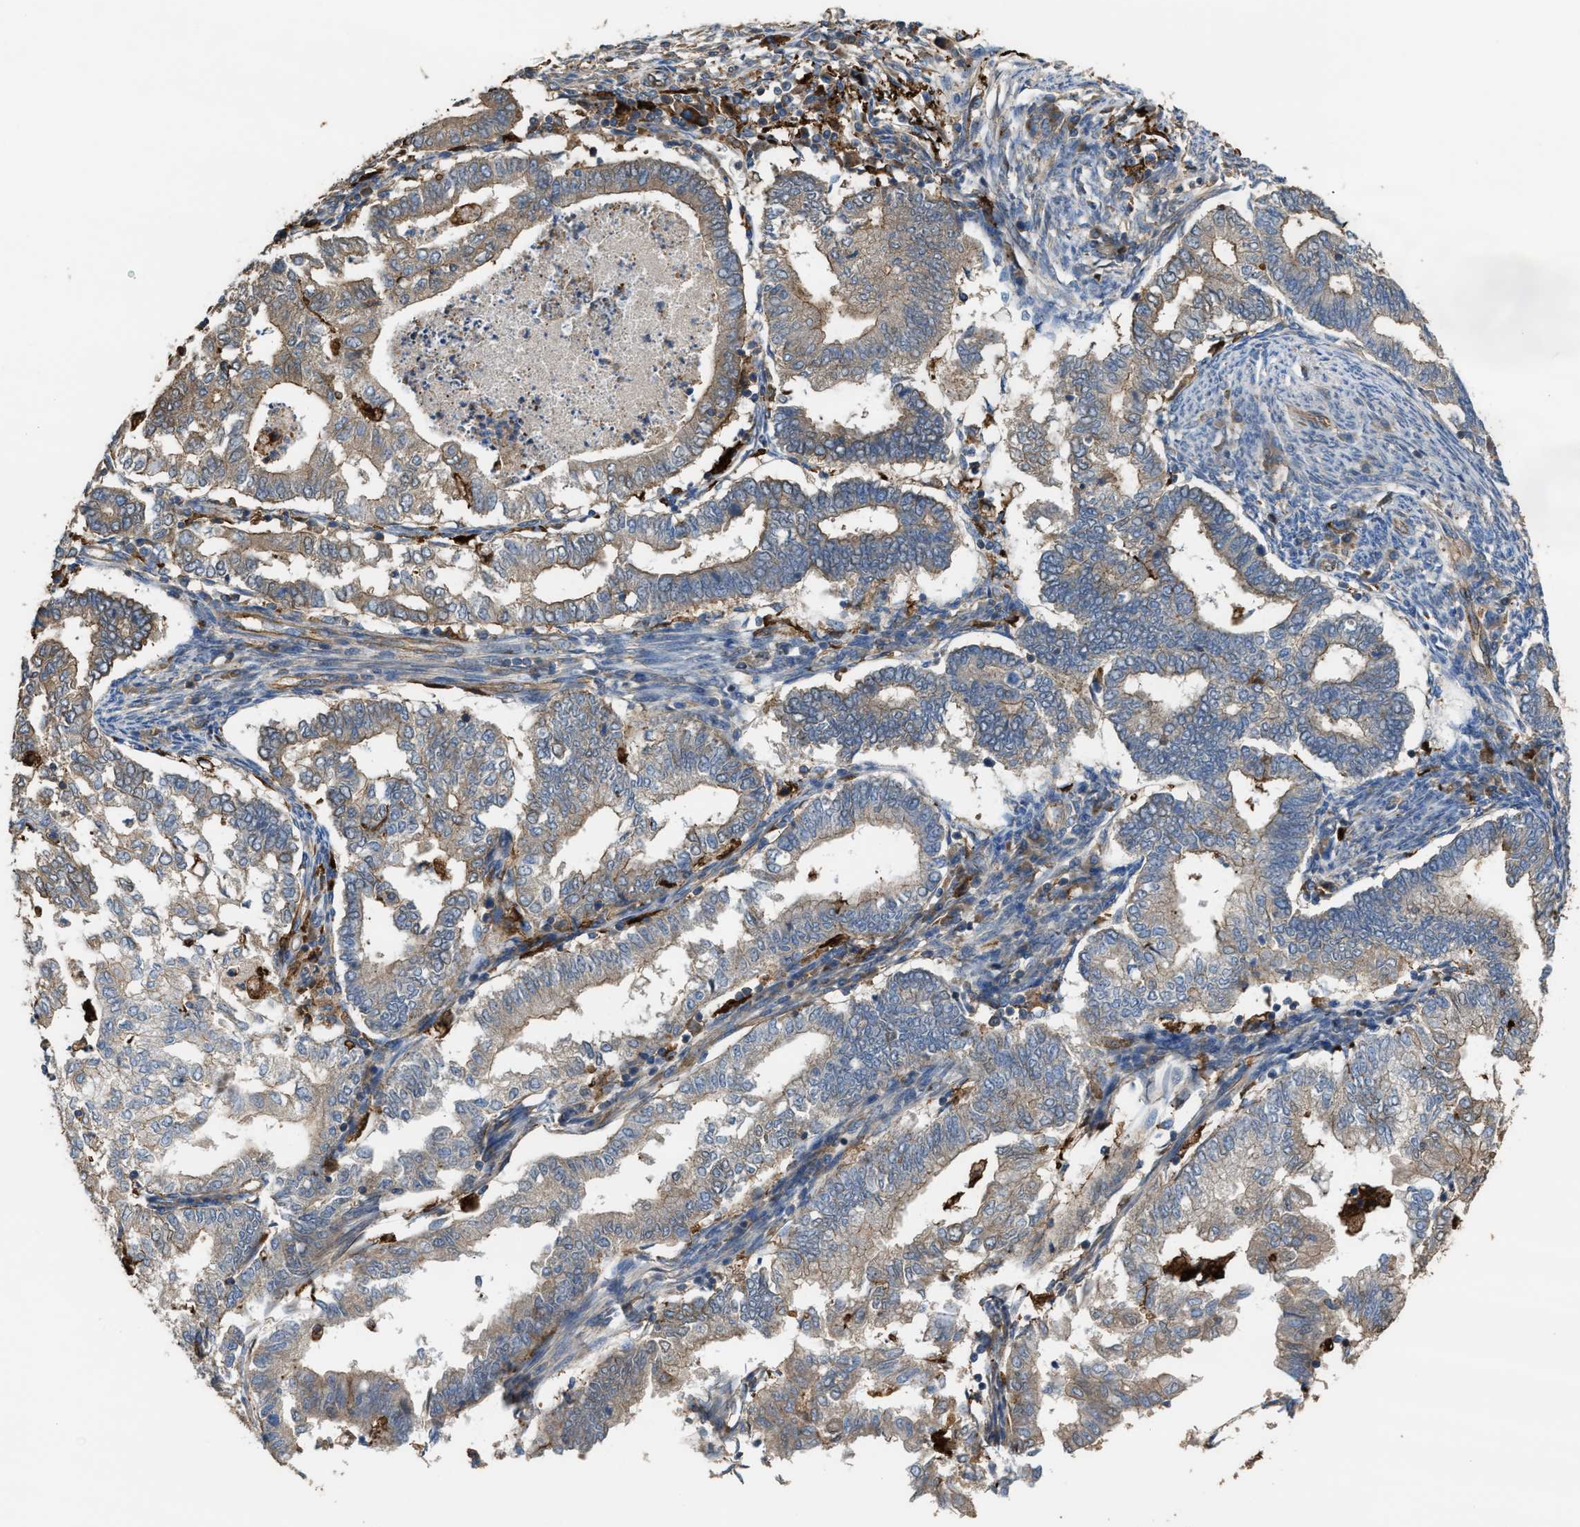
{"staining": {"intensity": "weak", "quantity": "<25%", "location": "cytoplasmic/membranous"}, "tissue": "endometrial cancer", "cell_type": "Tumor cells", "image_type": "cancer", "snomed": [{"axis": "morphology", "description": "Polyp, NOS"}, {"axis": "morphology", "description": "Adenocarcinoma, NOS"}, {"axis": "morphology", "description": "Adenoma, NOS"}, {"axis": "topography", "description": "Endometrium"}], "caption": "This is a image of immunohistochemistry (IHC) staining of endometrial cancer (adenocarcinoma), which shows no positivity in tumor cells.", "gene": "ATIC", "patient": {"sex": "female", "age": 79}}